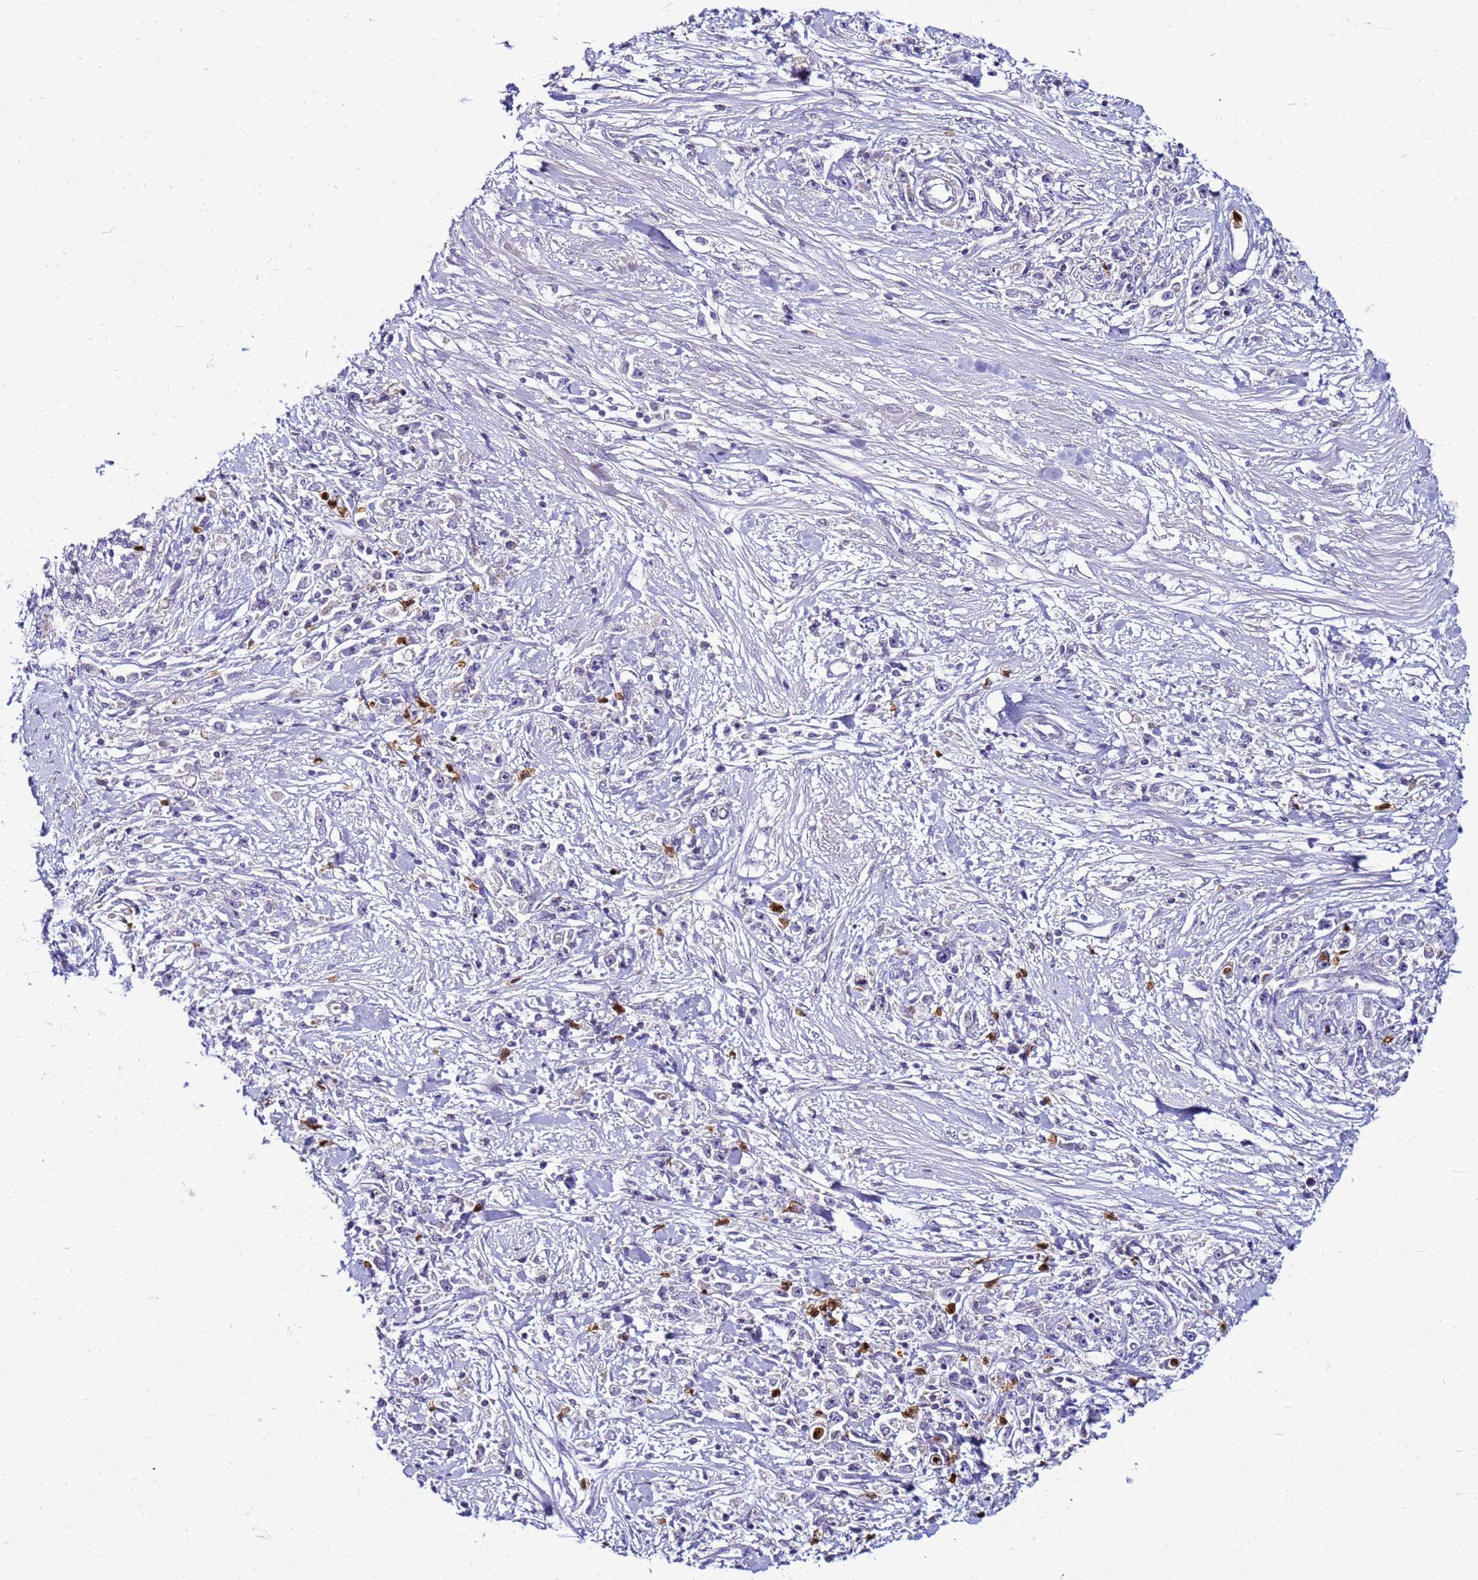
{"staining": {"intensity": "negative", "quantity": "none", "location": "none"}, "tissue": "stomach cancer", "cell_type": "Tumor cells", "image_type": "cancer", "snomed": [{"axis": "morphology", "description": "Adenocarcinoma, NOS"}, {"axis": "topography", "description": "Stomach"}], "caption": "An immunohistochemistry histopathology image of adenocarcinoma (stomach) is shown. There is no staining in tumor cells of adenocarcinoma (stomach).", "gene": "VPS4B", "patient": {"sex": "female", "age": 59}}